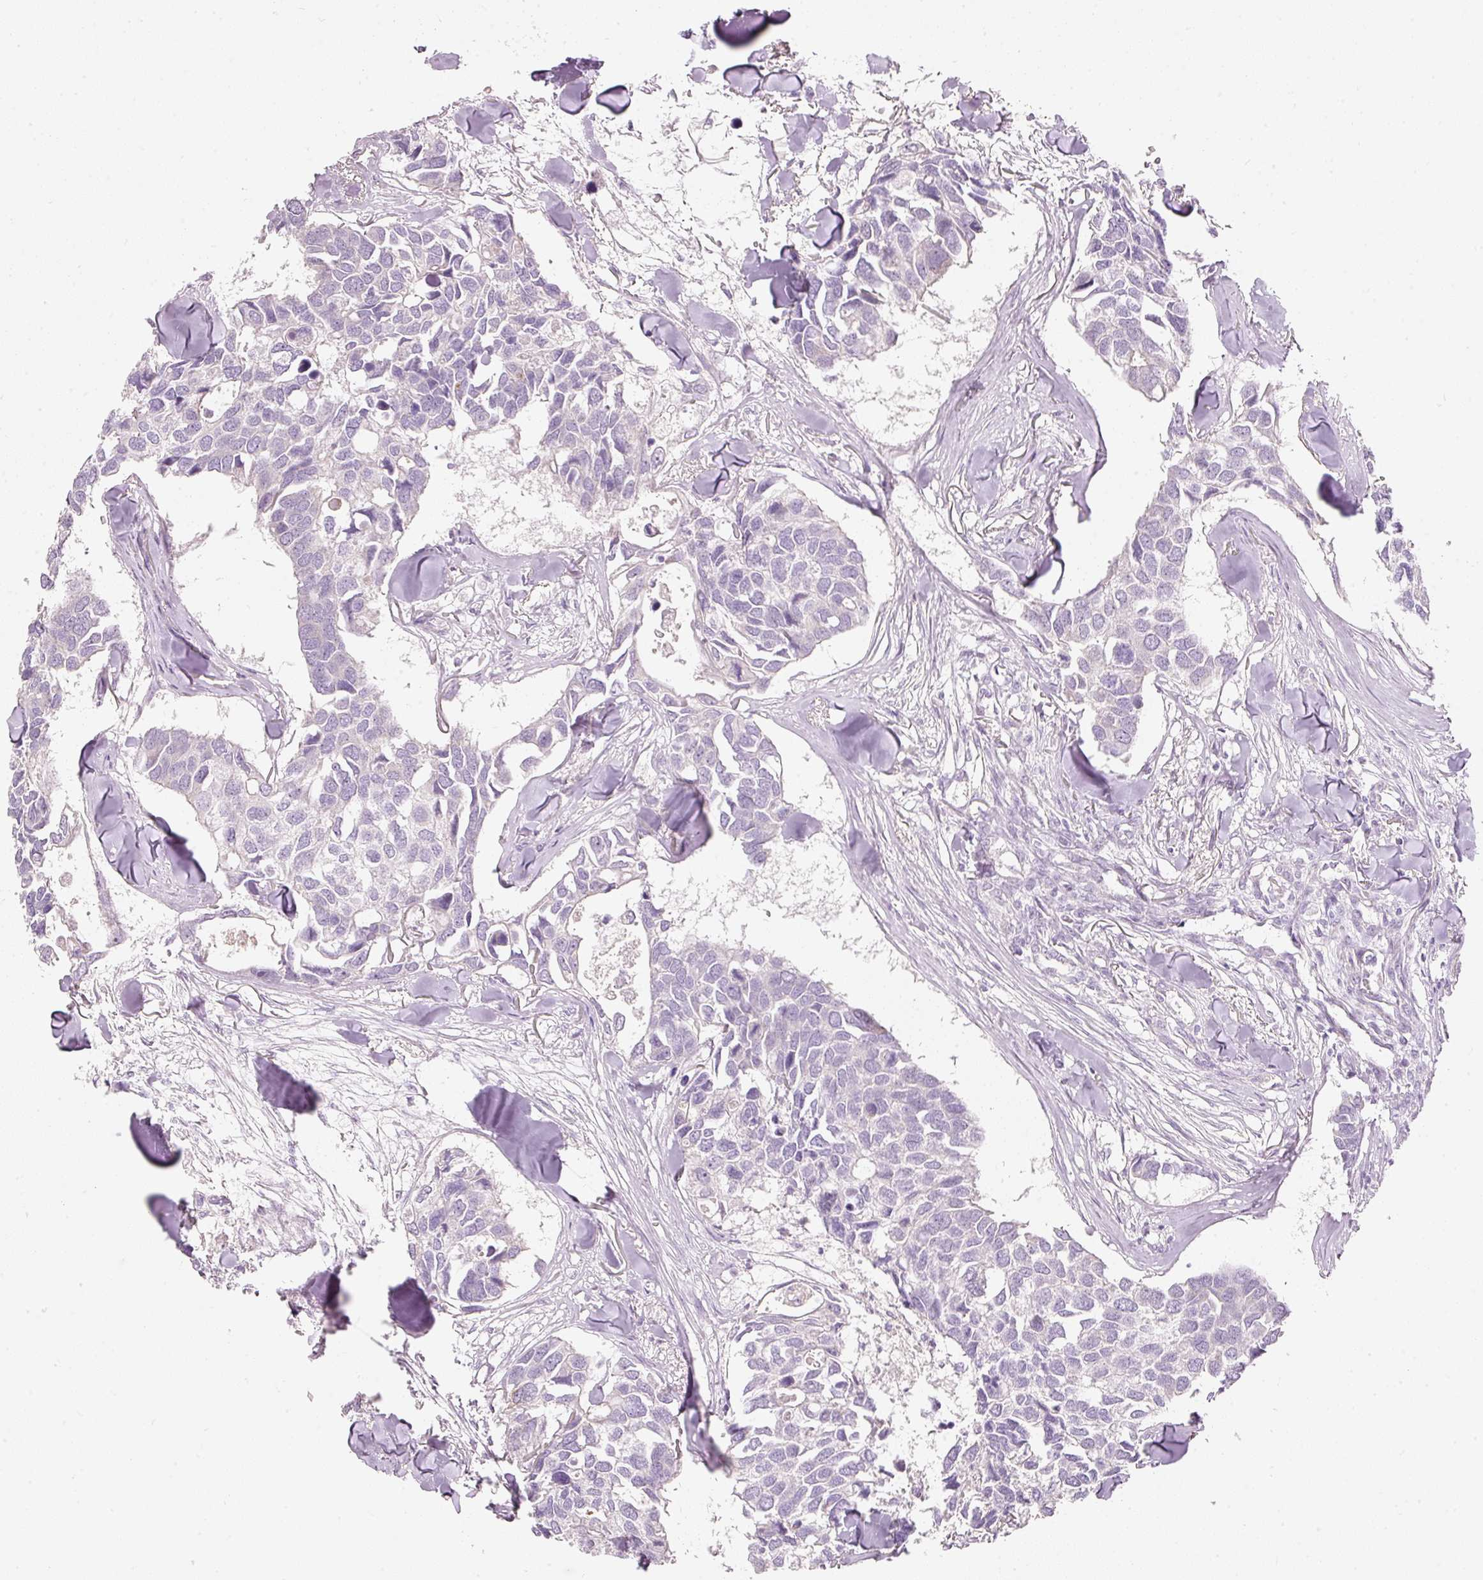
{"staining": {"intensity": "negative", "quantity": "none", "location": "none"}, "tissue": "breast cancer", "cell_type": "Tumor cells", "image_type": "cancer", "snomed": [{"axis": "morphology", "description": "Duct carcinoma"}, {"axis": "topography", "description": "Breast"}], "caption": "Tumor cells show no significant expression in breast cancer (invasive ductal carcinoma).", "gene": "MTHFD2", "patient": {"sex": "female", "age": 83}}